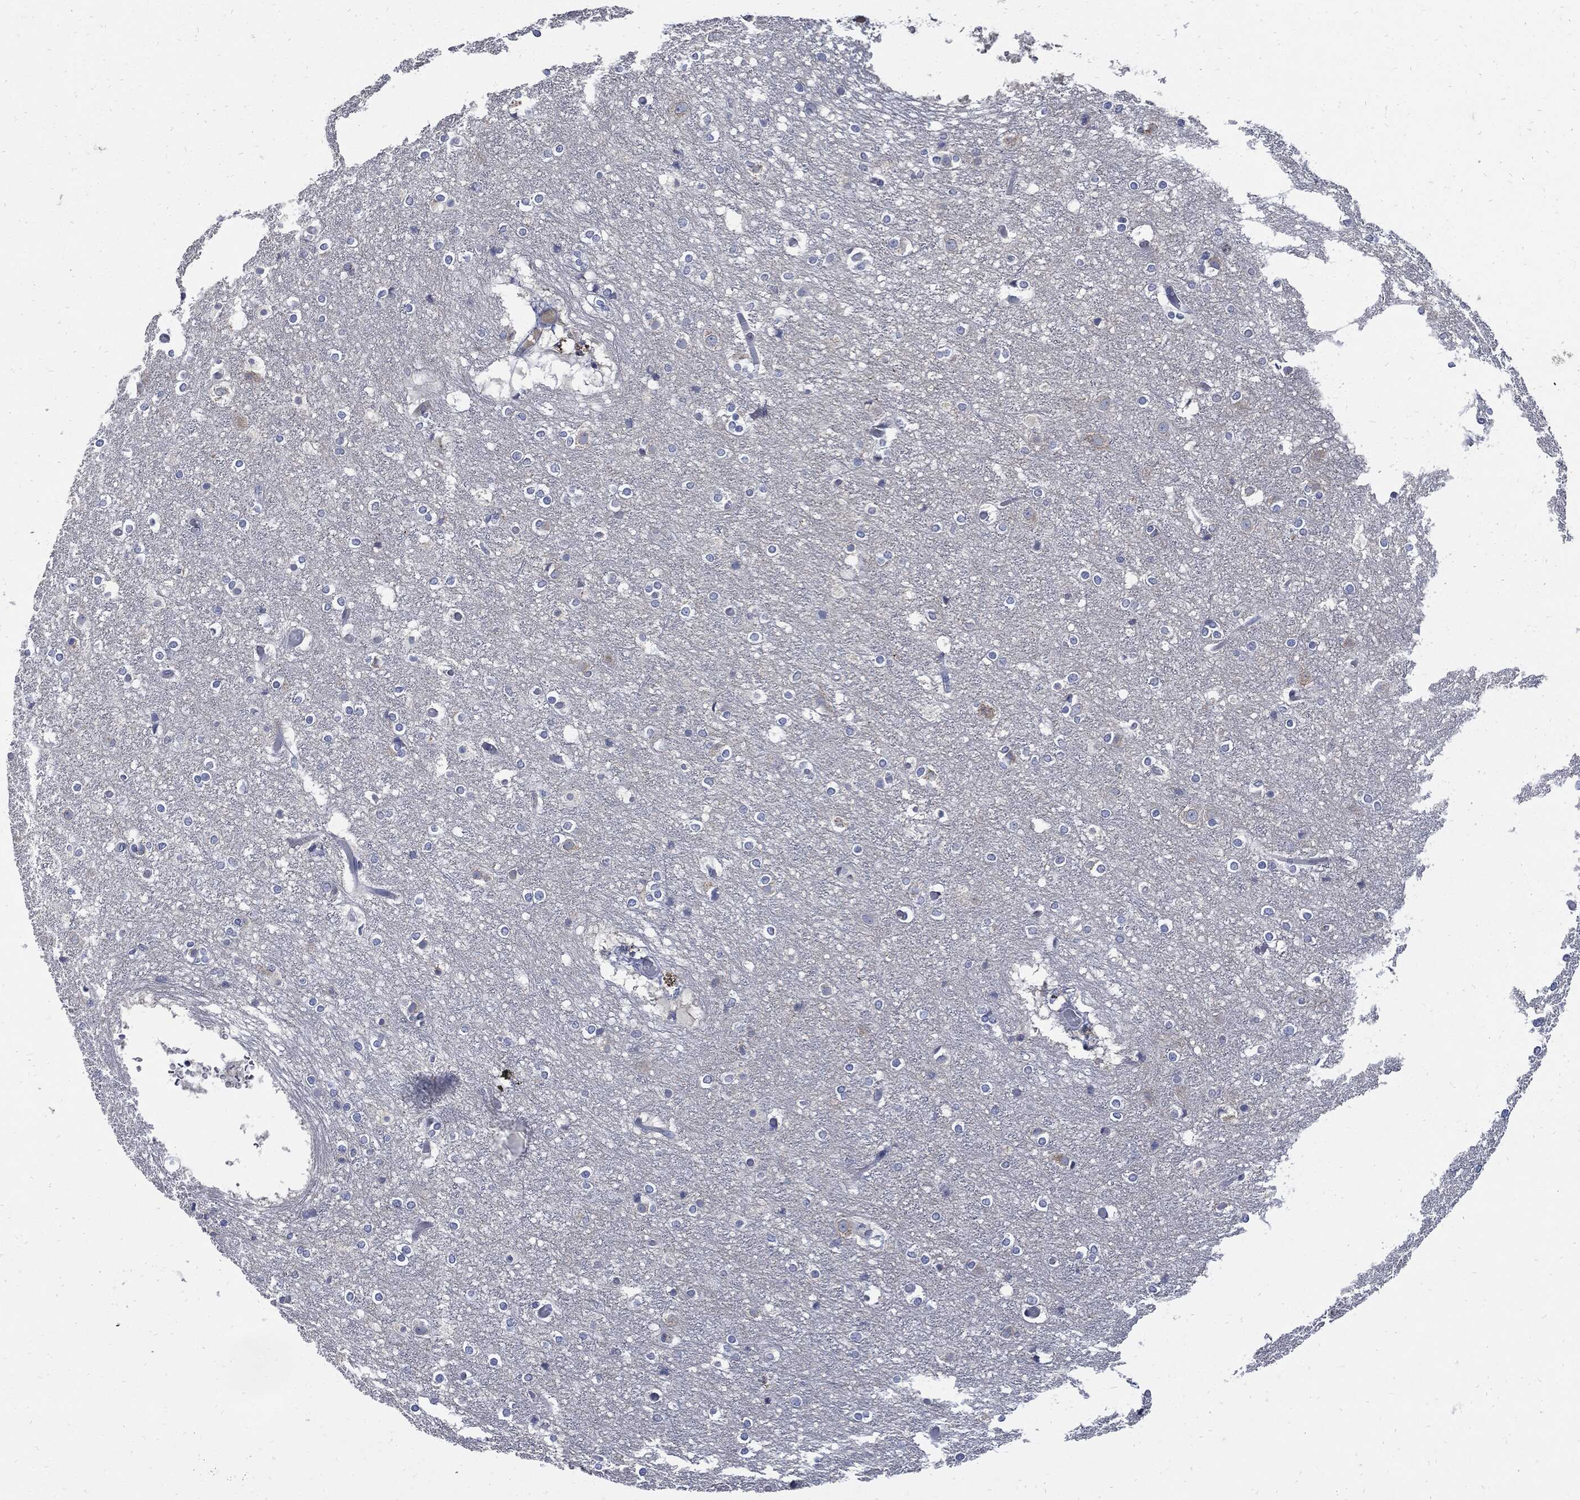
{"staining": {"intensity": "negative", "quantity": "none", "location": "none"}, "tissue": "cerebral cortex", "cell_type": "Endothelial cells", "image_type": "normal", "snomed": [{"axis": "morphology", "description": "Normal tissue, NOS"}, {"axis": "topography", "description": "Cerebral cortex"}], "caption": "DAB immunohistochemical staining of unremarkable cerebral cortex exhibits no significant expression in endothelial cells. The staining is performed using DAB (3,3'-diaminobenzidine) brown chromogen with nuclei counter-stained in using hematoxylin.", "gene": "CPE", "patient": {"sex": "female", "age": 52}}